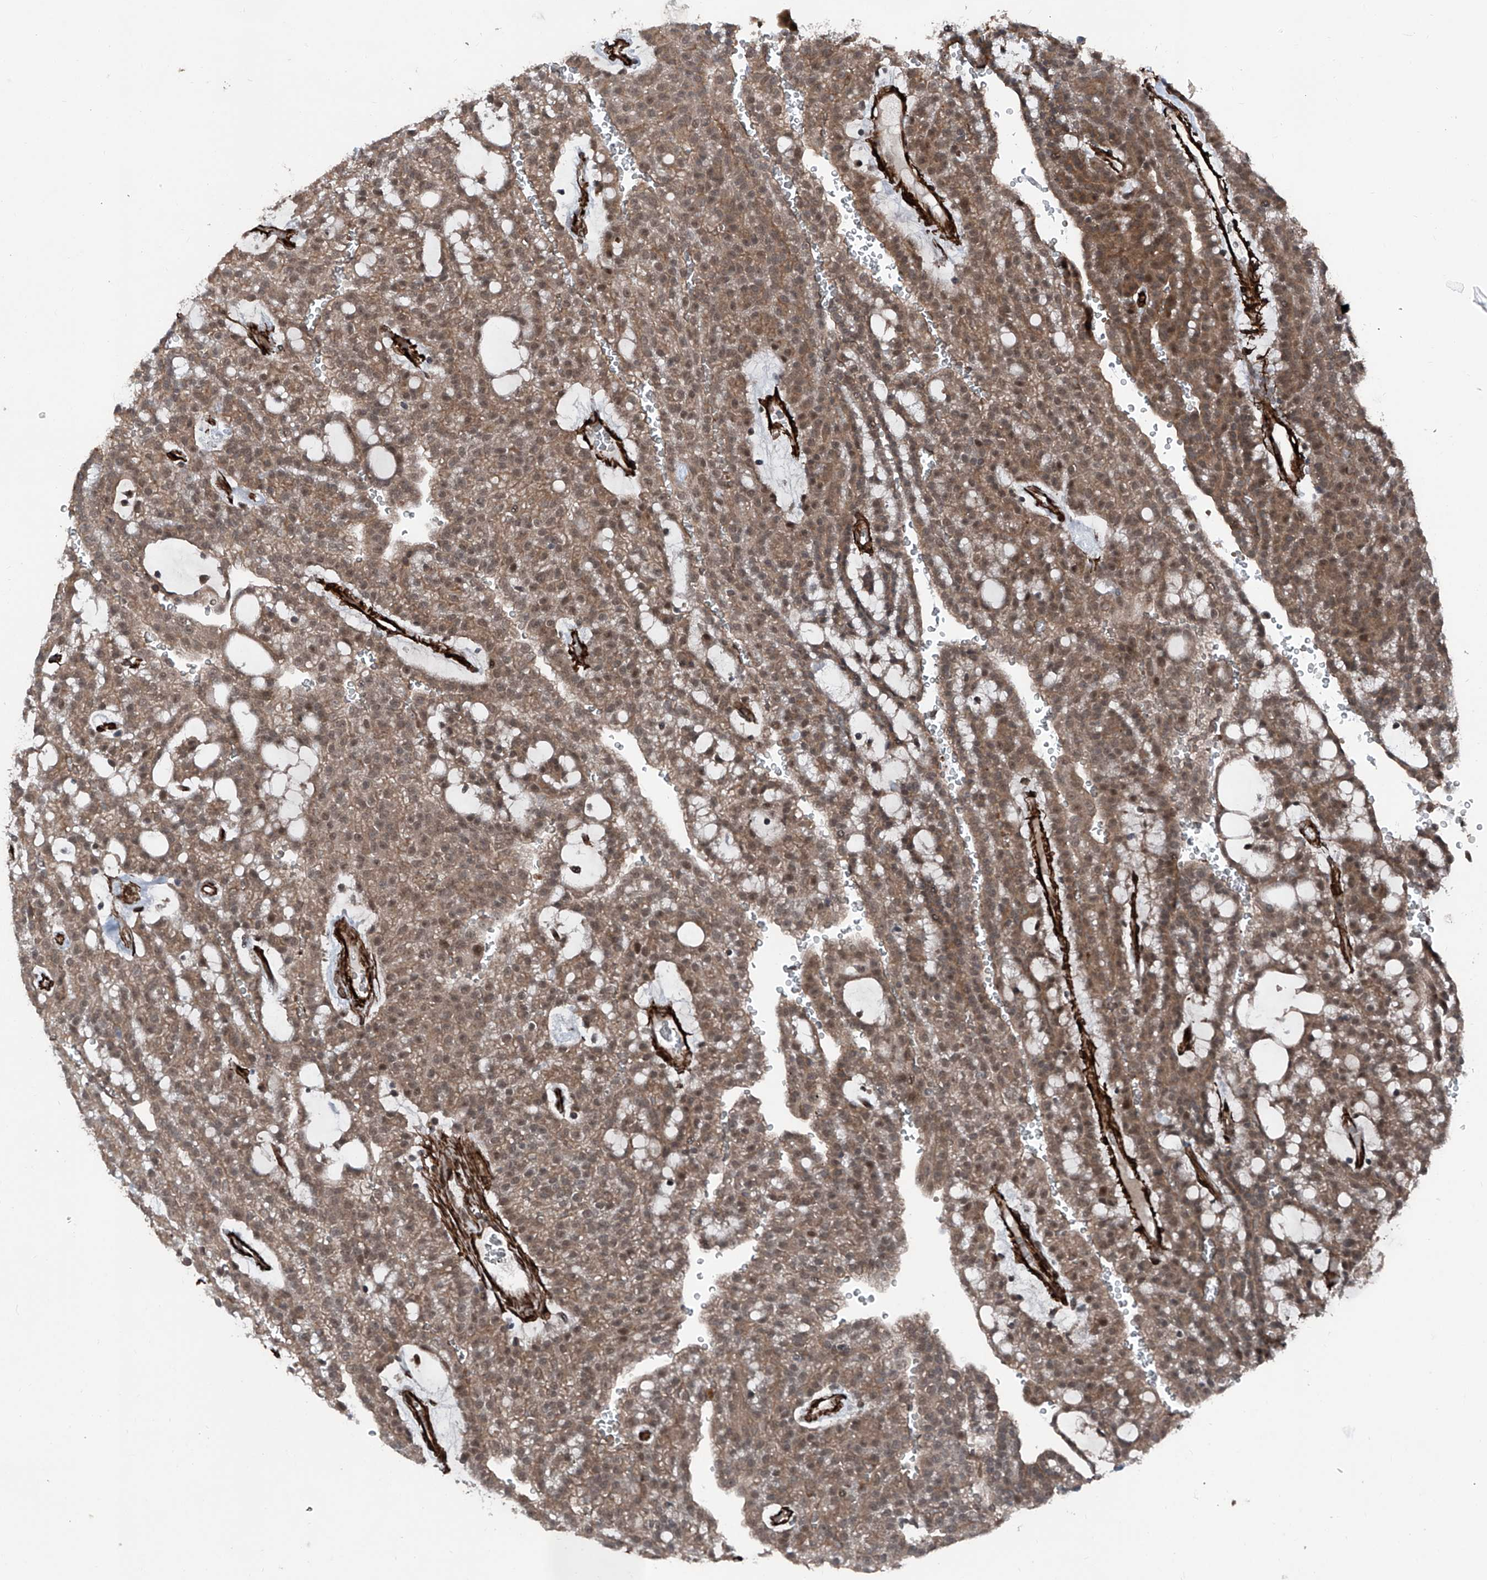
{"staining": {"intensity": "moderate", "quantity": ">75%", "location": "cytoplasmic/membranous,nuclear"}, "tissue": "renal cancer", "cell_type": "Tumor cells", "image_type": "cancer", "snomed": [{"axis": "morphology", "description": "Adenocarcinoma, NOS"}, {"axis": "topography", "description": "Kidney"}], "caption": "Human renal cancer stained with a protein marker reveals moderate staining in tumor cells.", "gene": "COA7", "patient": {"sex": "male", "age": 63}}